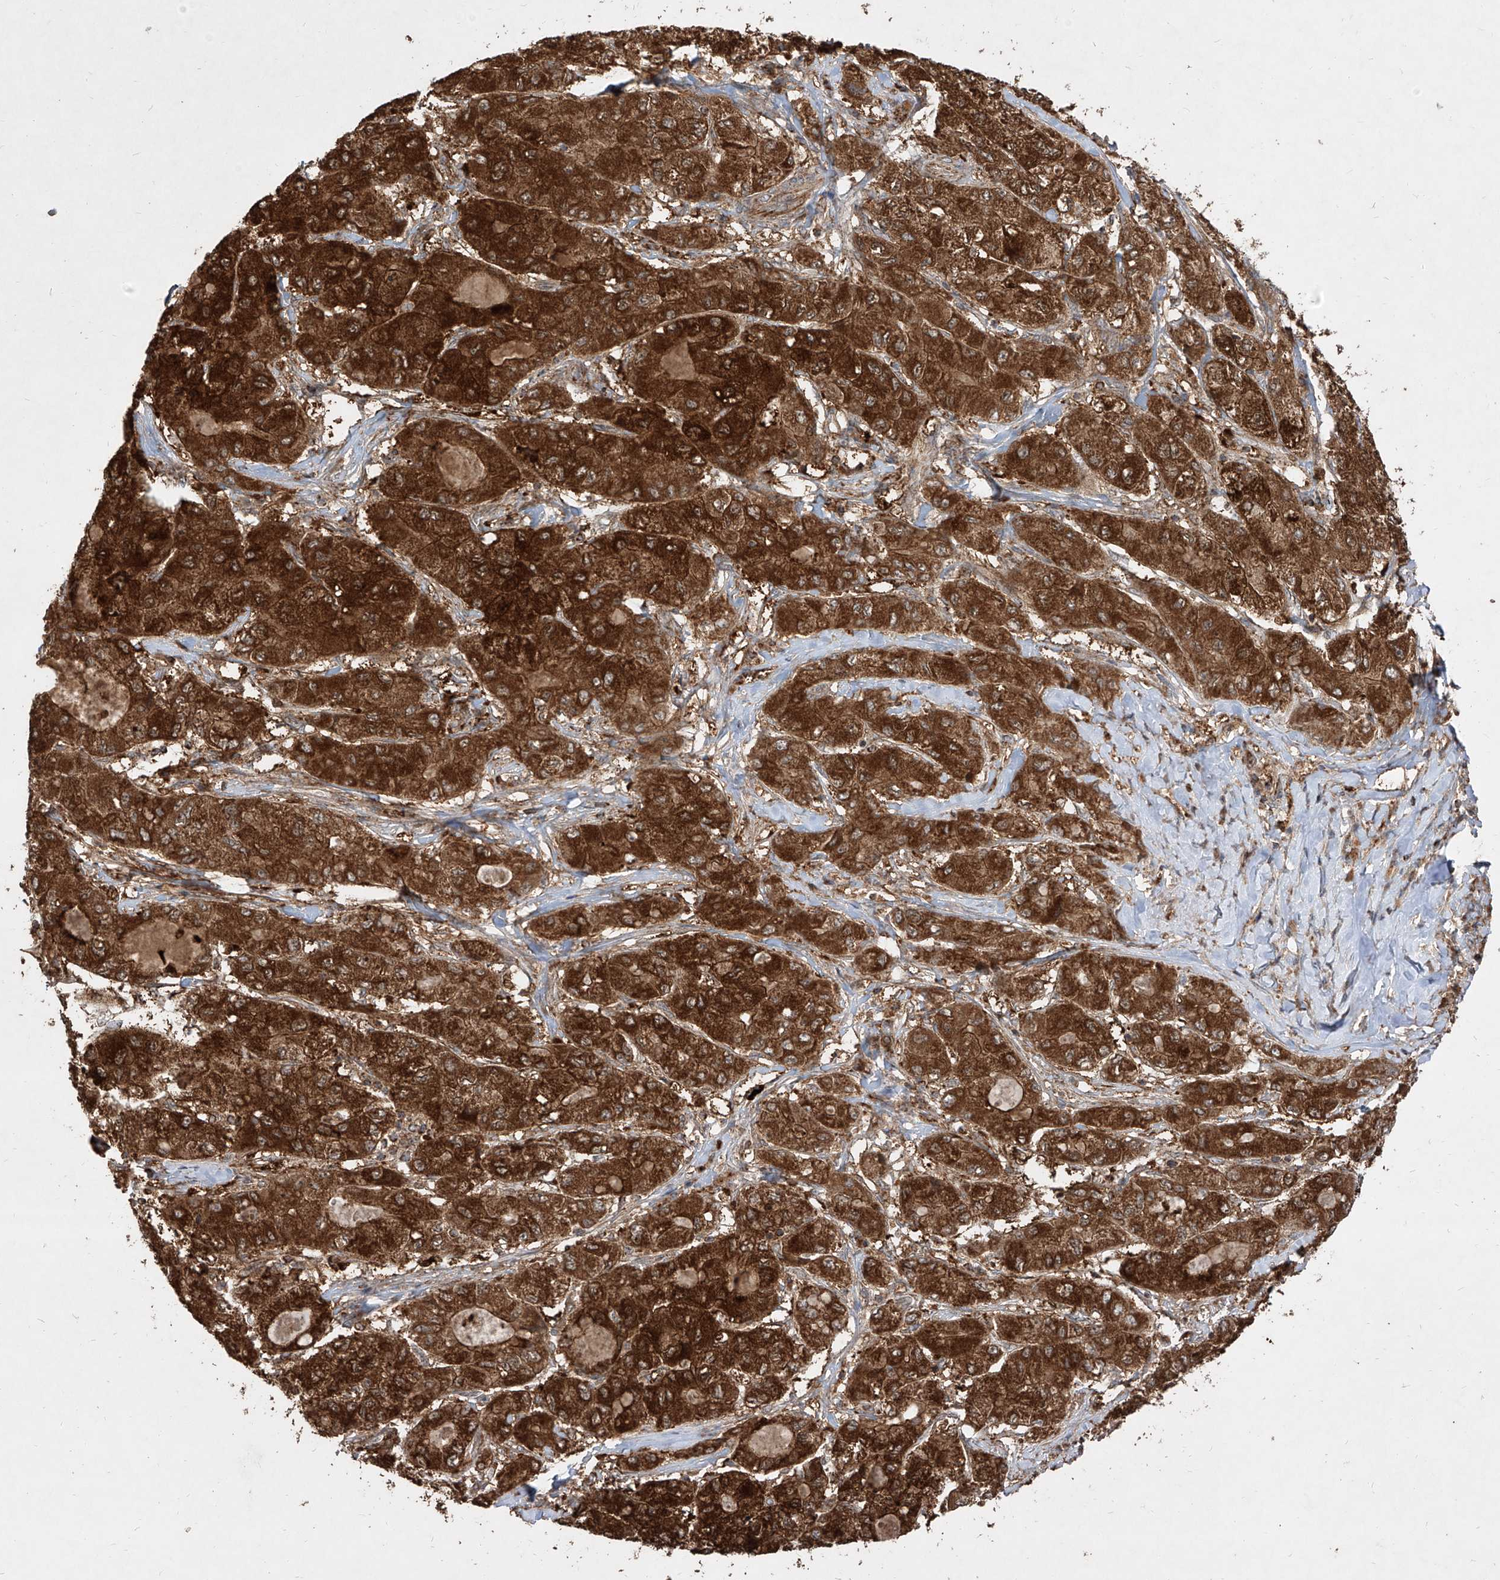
{"staining": {"intensity": "strong", "quantity": ">75%", "location": "cytoplasmic/membranous"}, "tissue": "liver cancer", "cell_type": "Tumor cells", "image_type": "cancer", "snomed": [{"axis": "morphology", "description": "Carcinoma, Hepatocellular, NOS"}, {"axis": "topography", "description": "Liver"}], "caption": "Hepatocellular carcinoma (liver) stained with a protein marker shows strong staining in tumor cells.", "gene": "AIM2", "patient": {"sex": "male", "age": 80}}